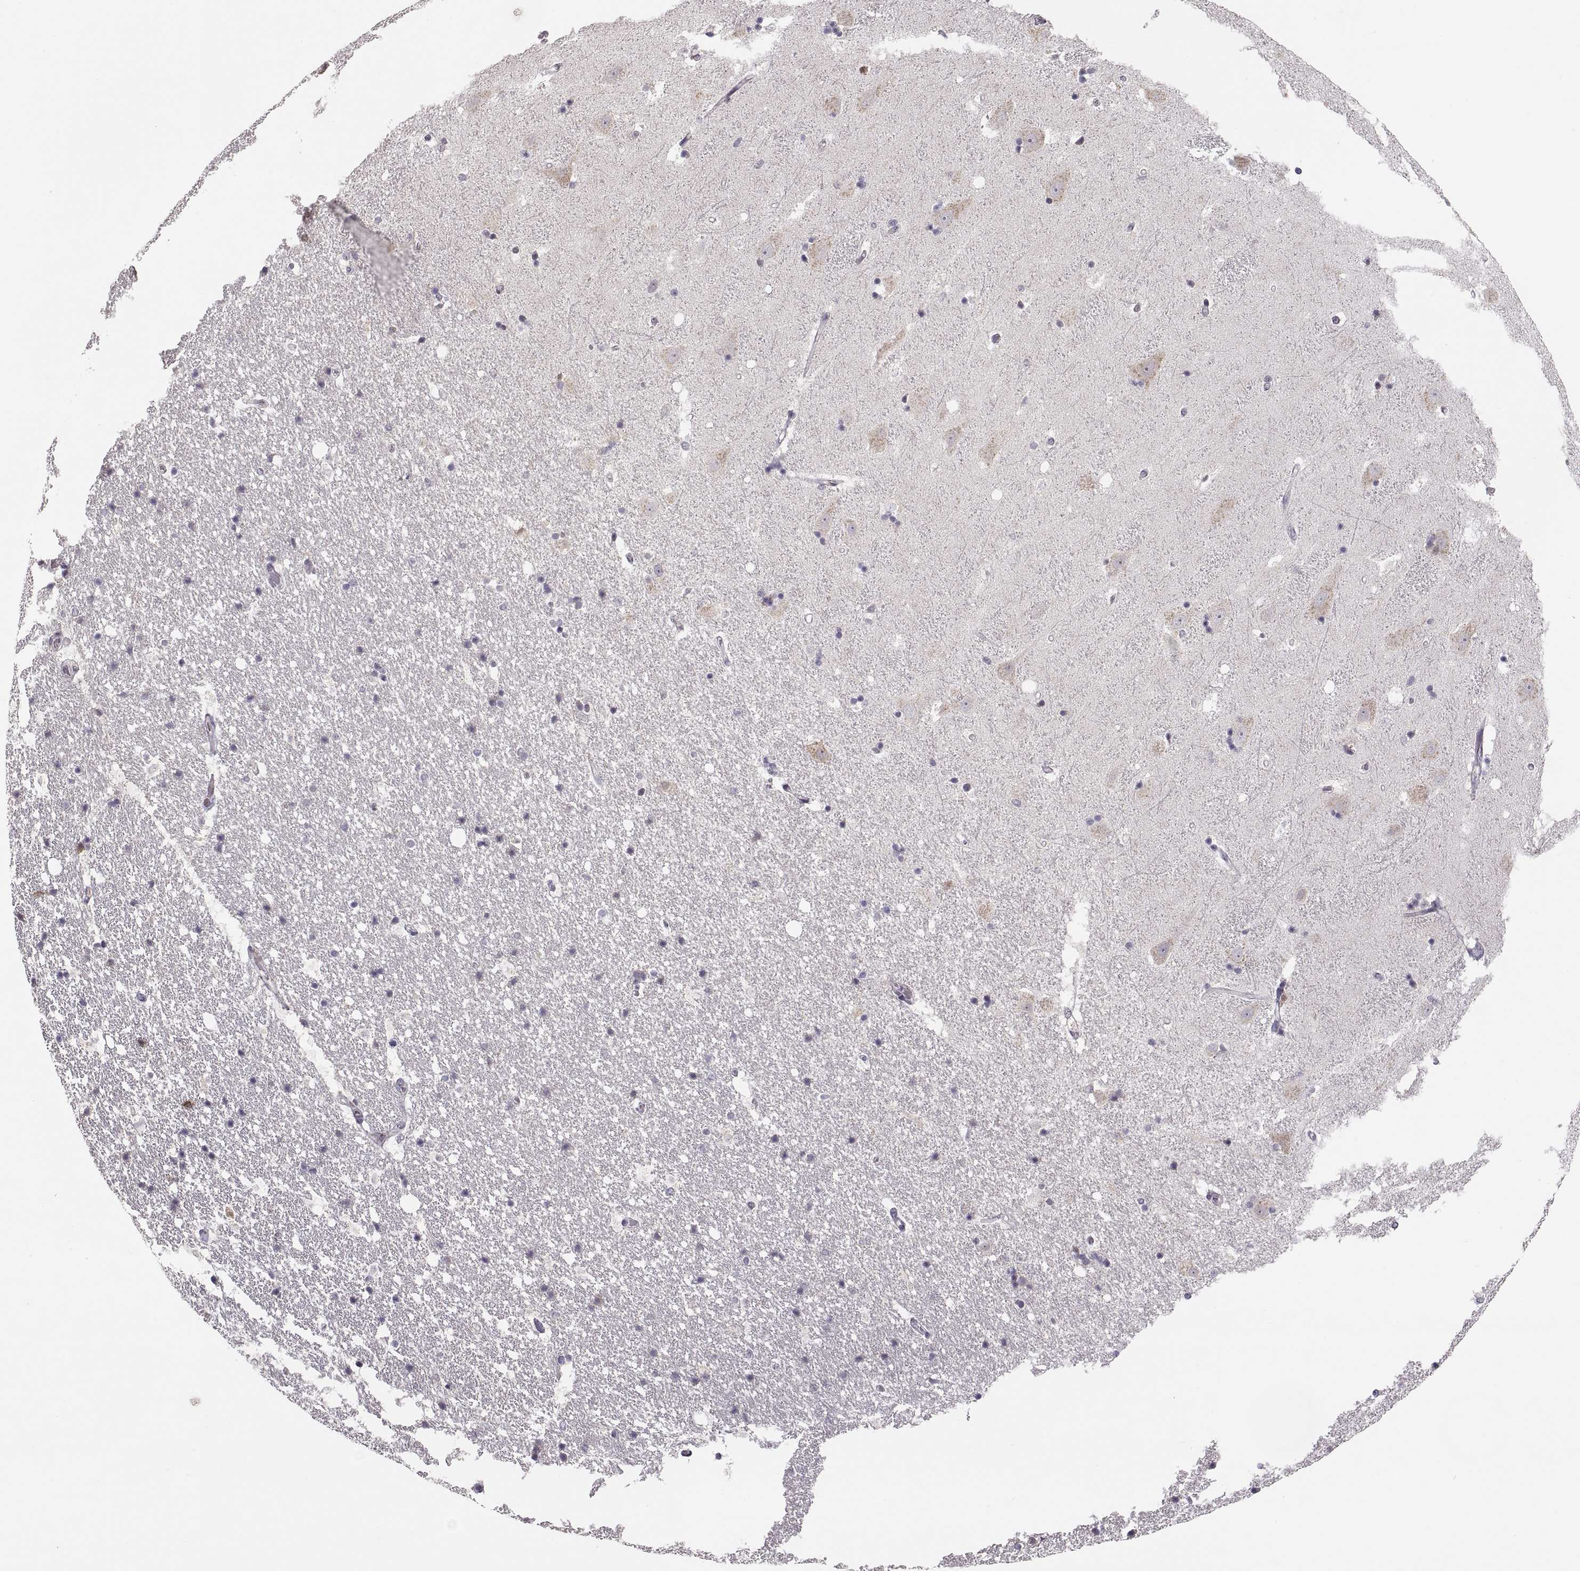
{"staining": {"intensity": "negative", "quantity": "none", "location": "none"}, "tissue": "hippocampus", "cell_type": "Glial cells", "image_type": "normal", "snomed": [{"axis": "morphology", "description": "Normal tissue, NOS"}, {"axis": "topography", "description": "Hippocampus"}], "caption": "Immunohistochemistry micrograph of benign hippocampus stained for a protein (brown), which exhibits no staining in glial cells.", "gene": "HMGCR", "patient": {"sex": "male", "age": 49}}